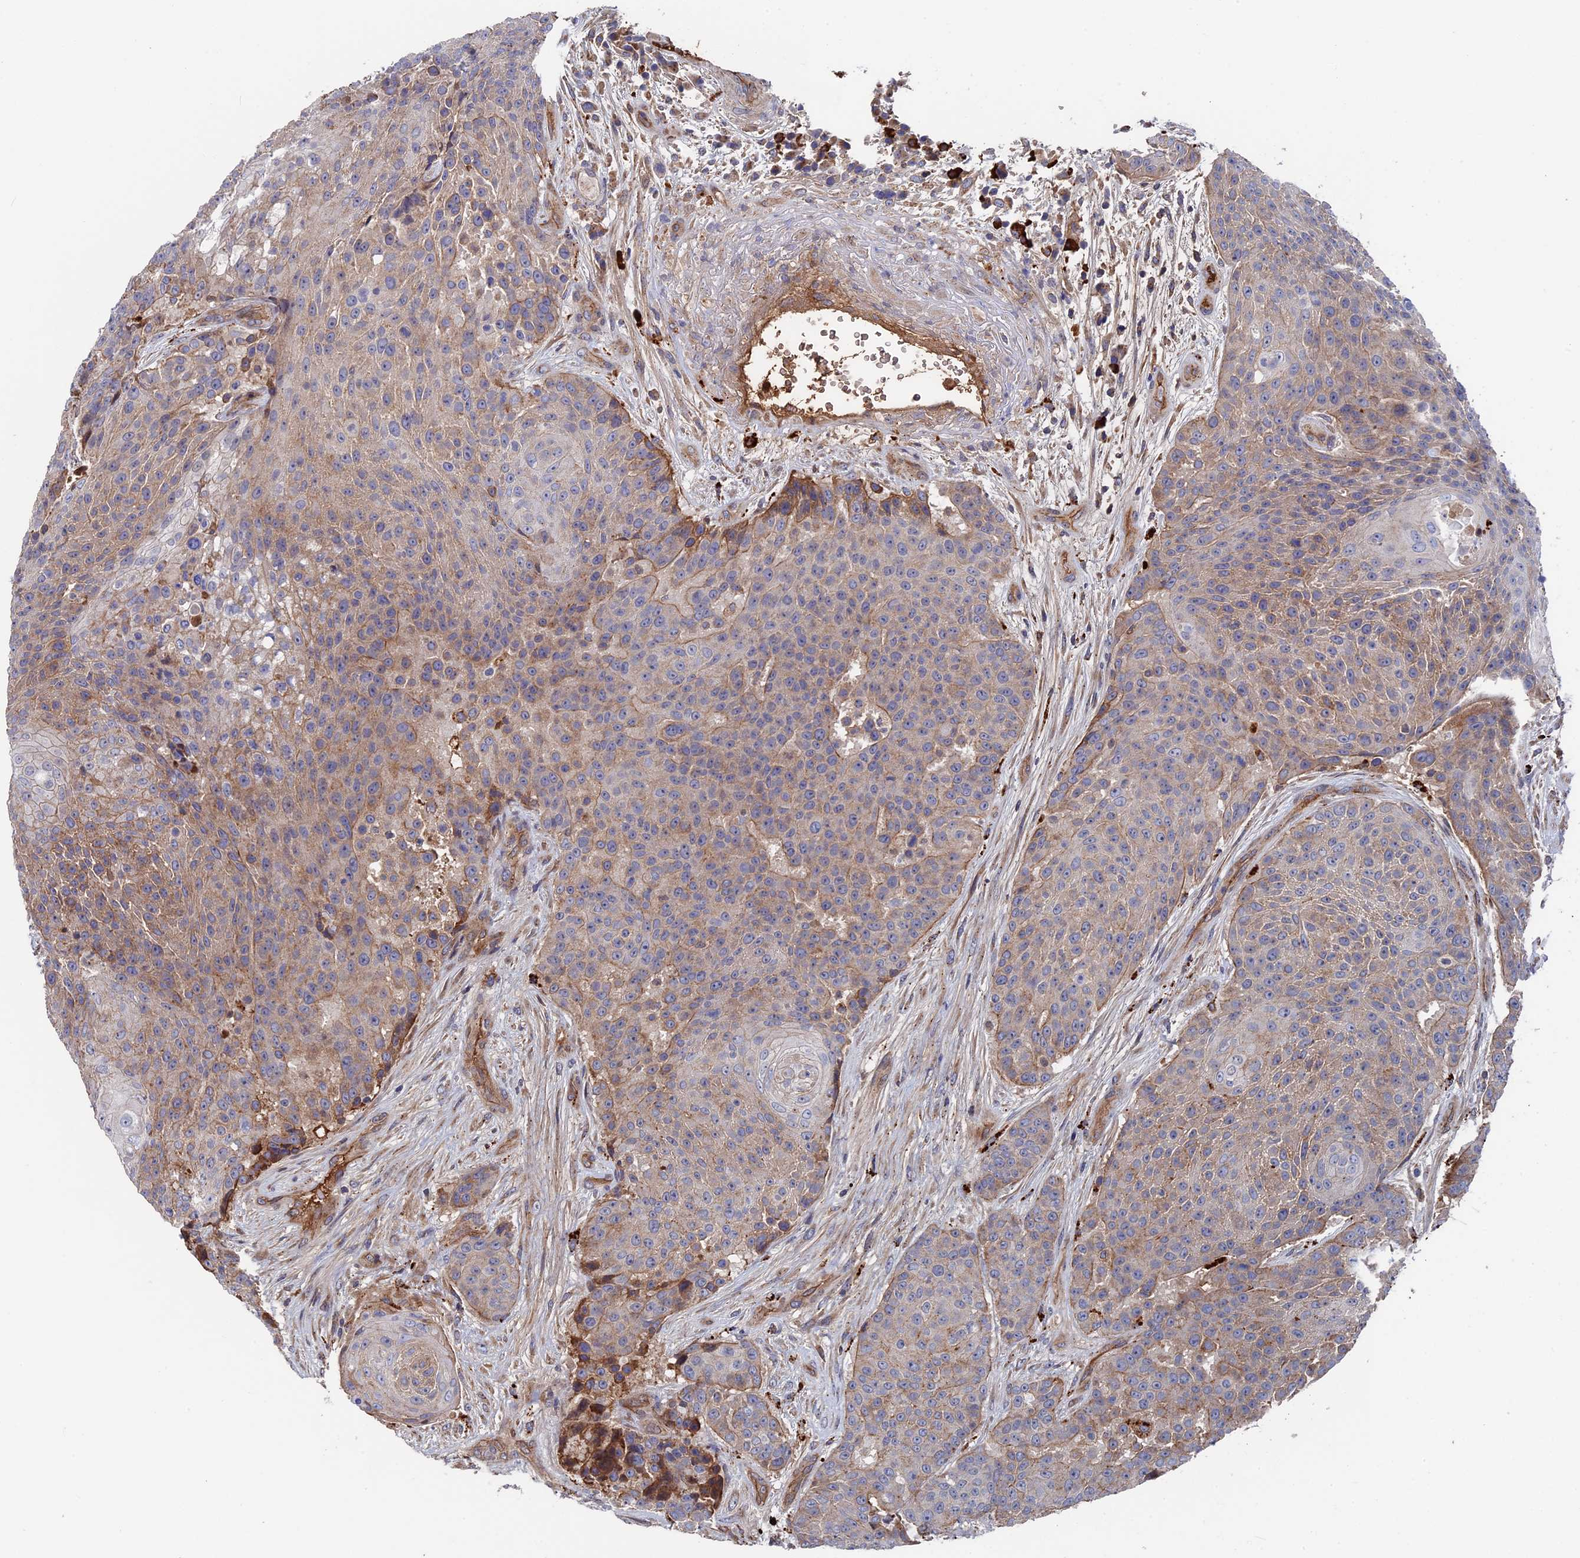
{"staining": {"intensity": "weak", "quantity": "25%-75%", "location": "cytoplasmic/membranous"}, "tissue": "urothelial cancer", "cell_type": "Tumor cells", "image_type": "cancer", "snomed": [{"axis": "morphology", "description": "Urothelial carcinoma, High grade"}, {"axis": "topography", "description": "Urinary bladder"}], "caption": "Immunohistochemical staining of high-grade urothelial carcinoma demonstrates low levels of weak cytoplasmic/membranous expression in about 25%-75% of tumor cells. The protein is stained brown, and the nuclei are stained in blue (DAB (3,3'-diaminobenzidine) IHC with brightfield microscopy, high magnification).", "gene": "RPUSD1", "patient": {"sex": "female", "age": 63}}